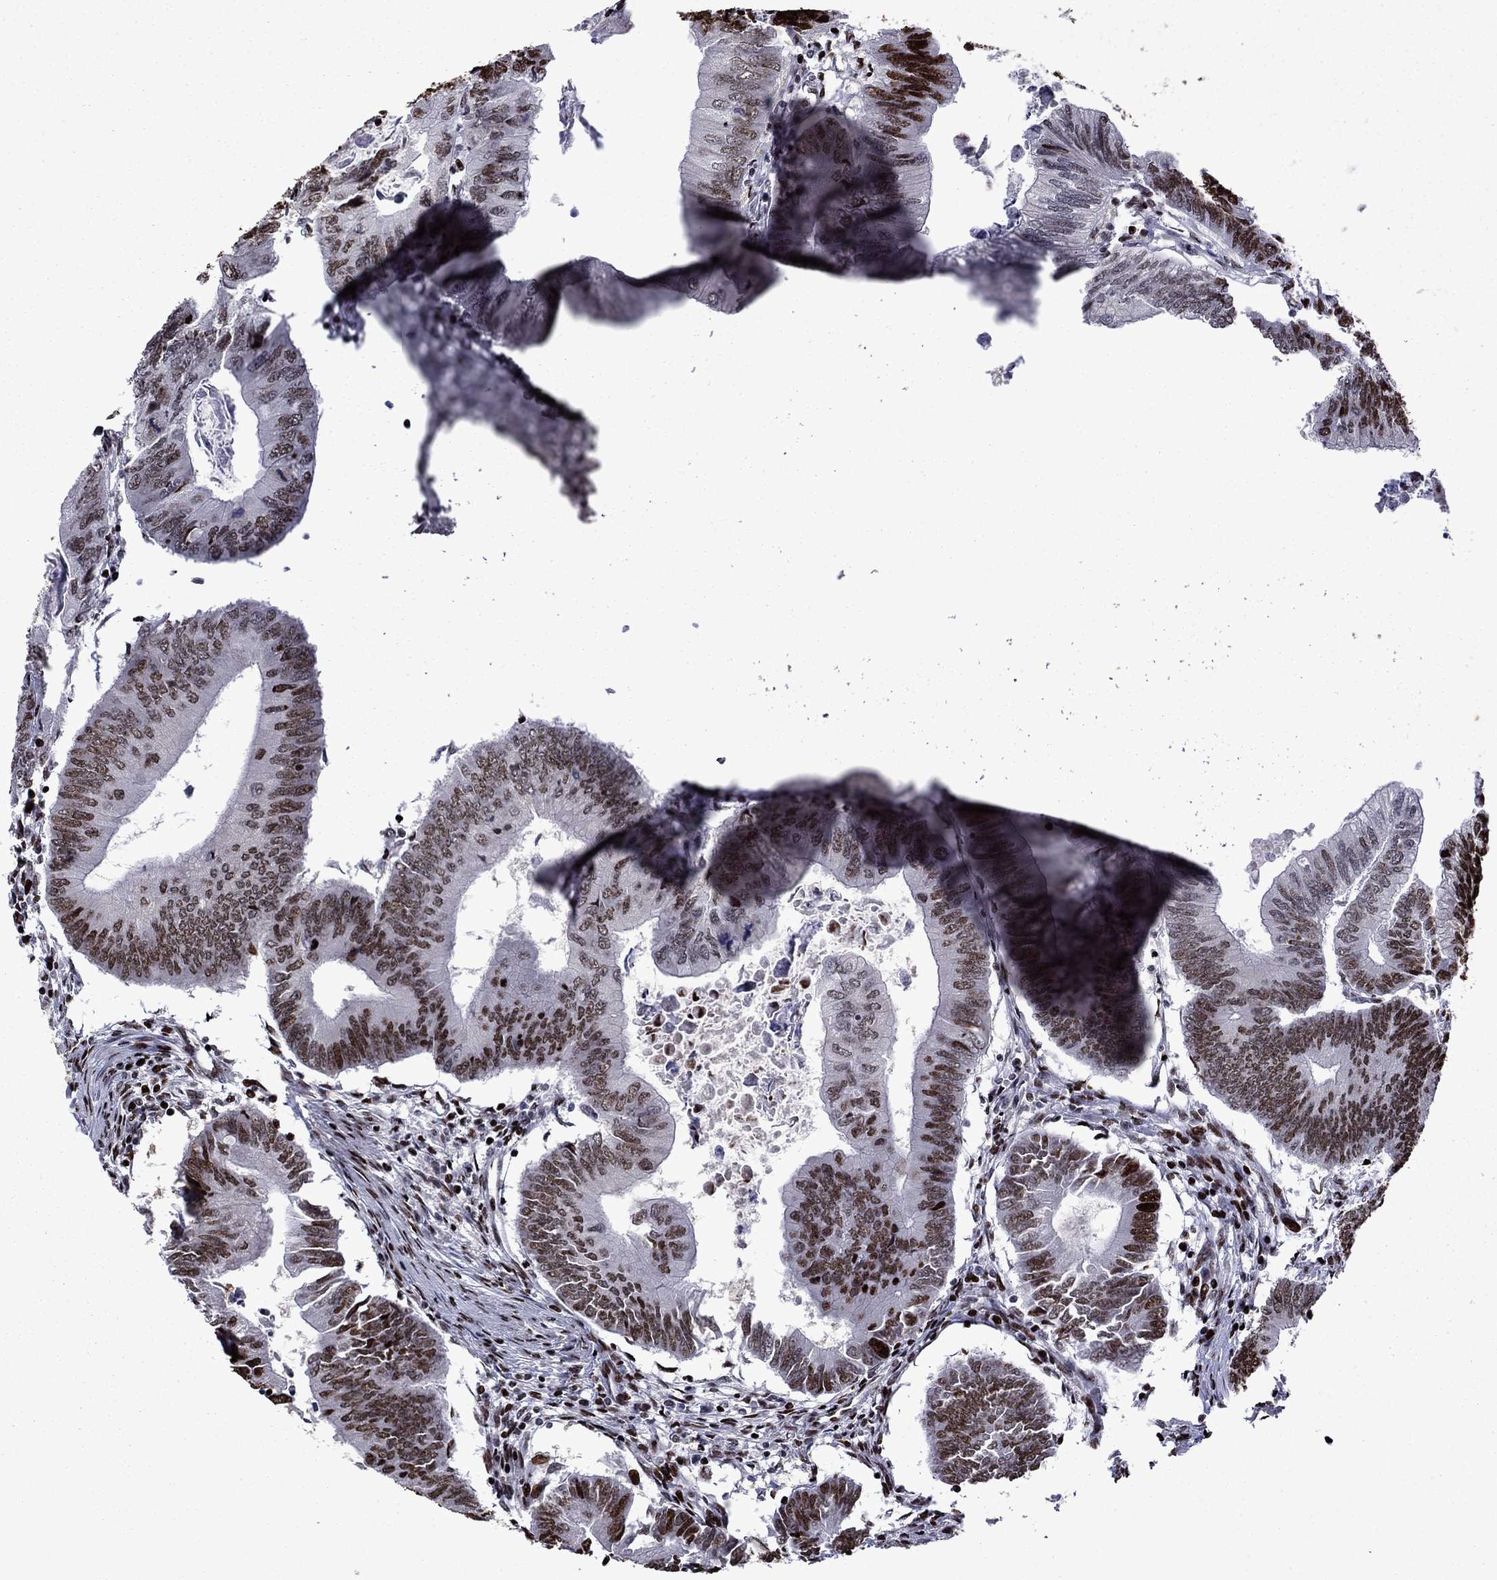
{"staining": {"intensity": "moderate", "quantity": ">75%", "location": "nuclear"}, "tissue": "colorectal cancer", "cell_type": "Tumor cells", "image_type": "cancer", "snomed": [{"axis": "morphology", "description": "Adenocarcinoma, NOS"}, {"axis": "topography", "description": "Colon"}], "caption": "Protein staining by immunohistochemistry displays moderate nuclear staining in about >75% of tumor cells in colorectal cancer (adenocarcinoma). (DAB IHC, brown staining for protein, blue staining for nuclei).", "gene": "LIMK1", "patient": {"sex": "male", "age": 53}}